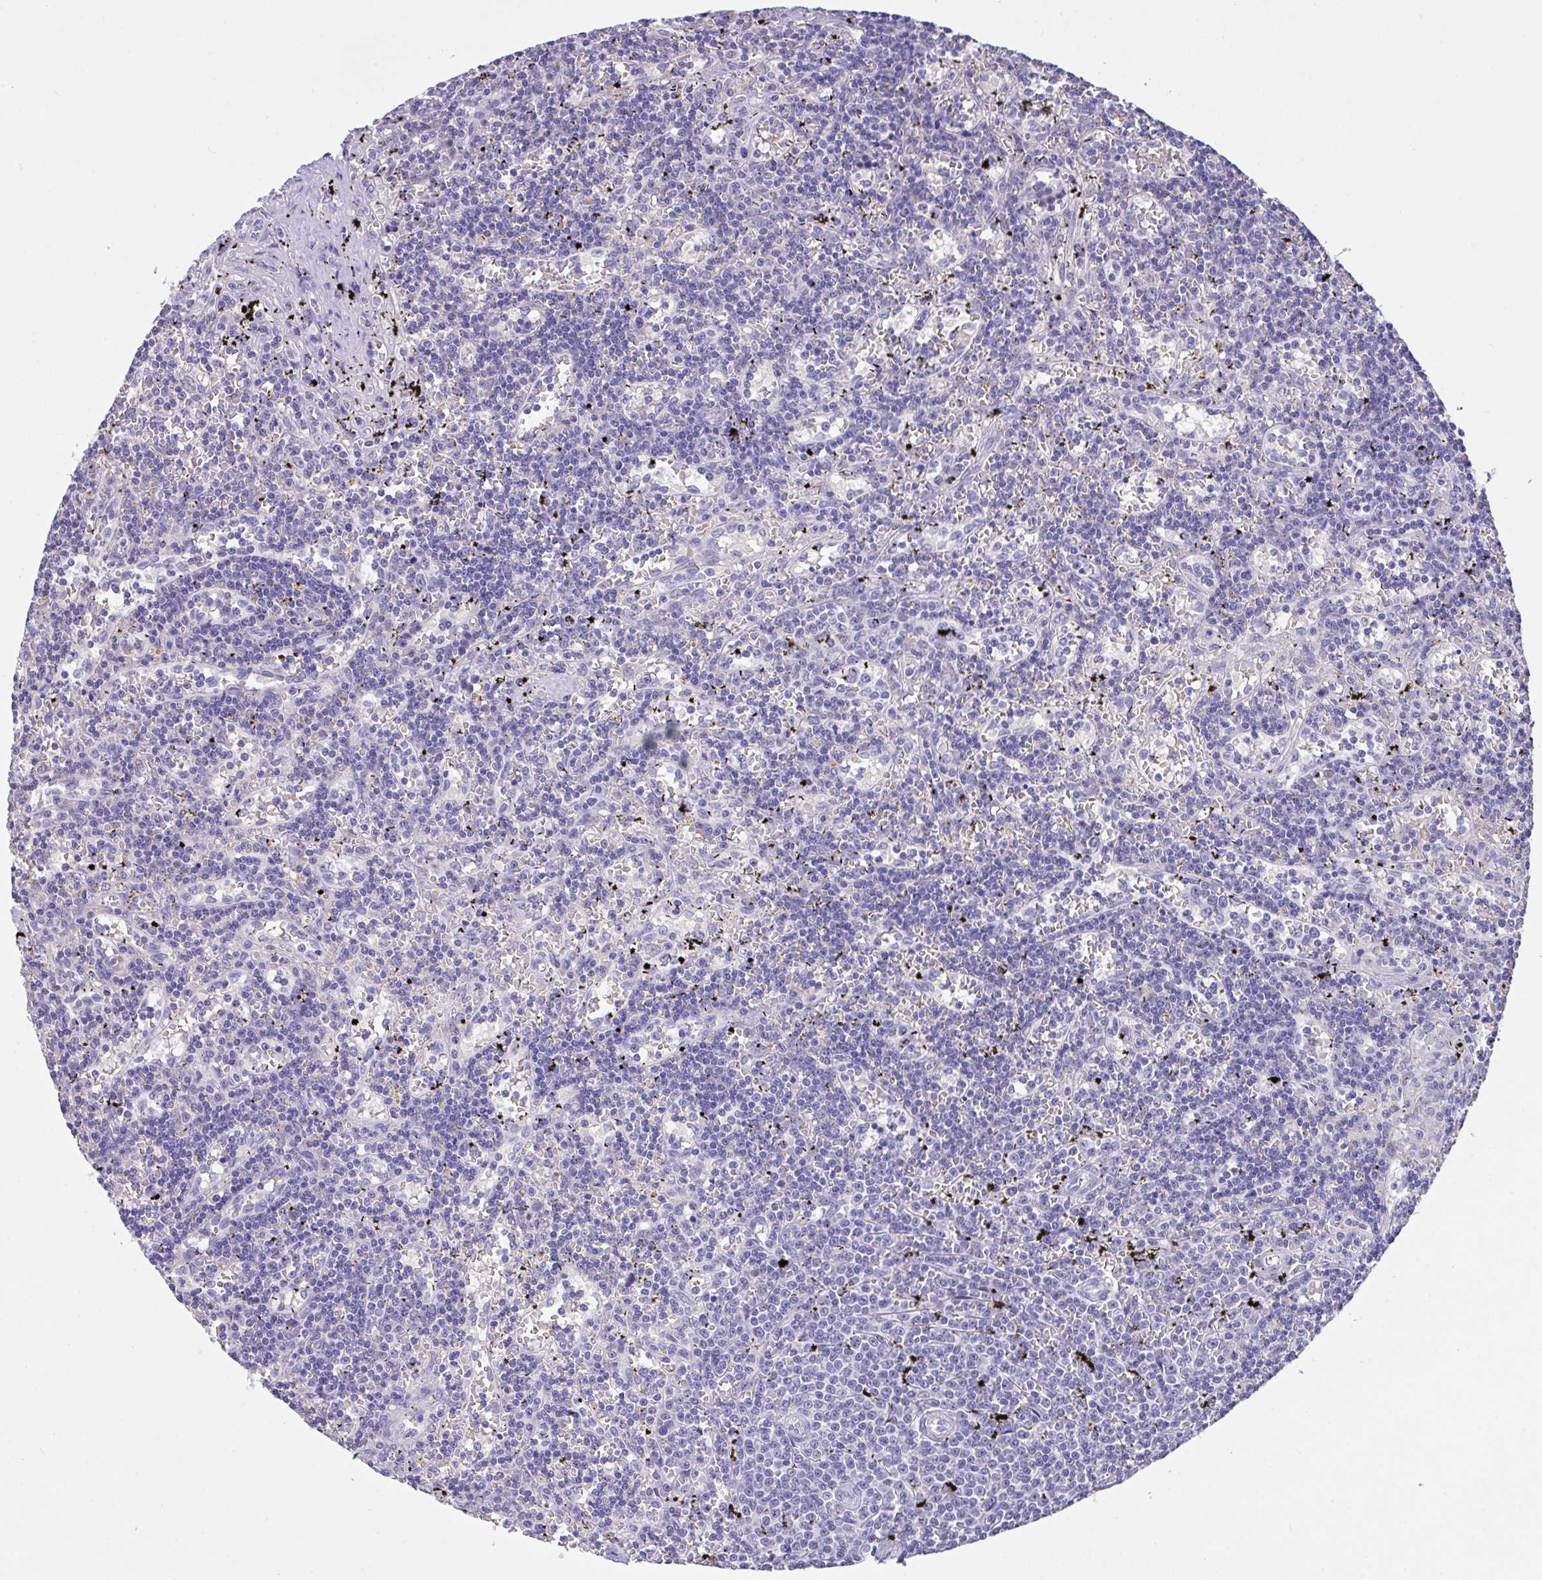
{"staining": {"intensity": "negative", "quantity": "none", "location": "none"}, "tissue": "lymphoma", "cell_type": "Tumor cells", "image_type": "cancer", "snomed": [{"axis": "morphology", "description": "Malignant lymphoma, non-Hodgkin's type, Low grade"}, {"axis": "topography", "description": "Spleen"}], "caption": "DAB (3,3'-diaminobenzidine) immunohistochemical staining of human lymphoma reveals no significant expression in tumor cells.", "gene": "CA10", "patient": {"sex": "male", "age": 60}}